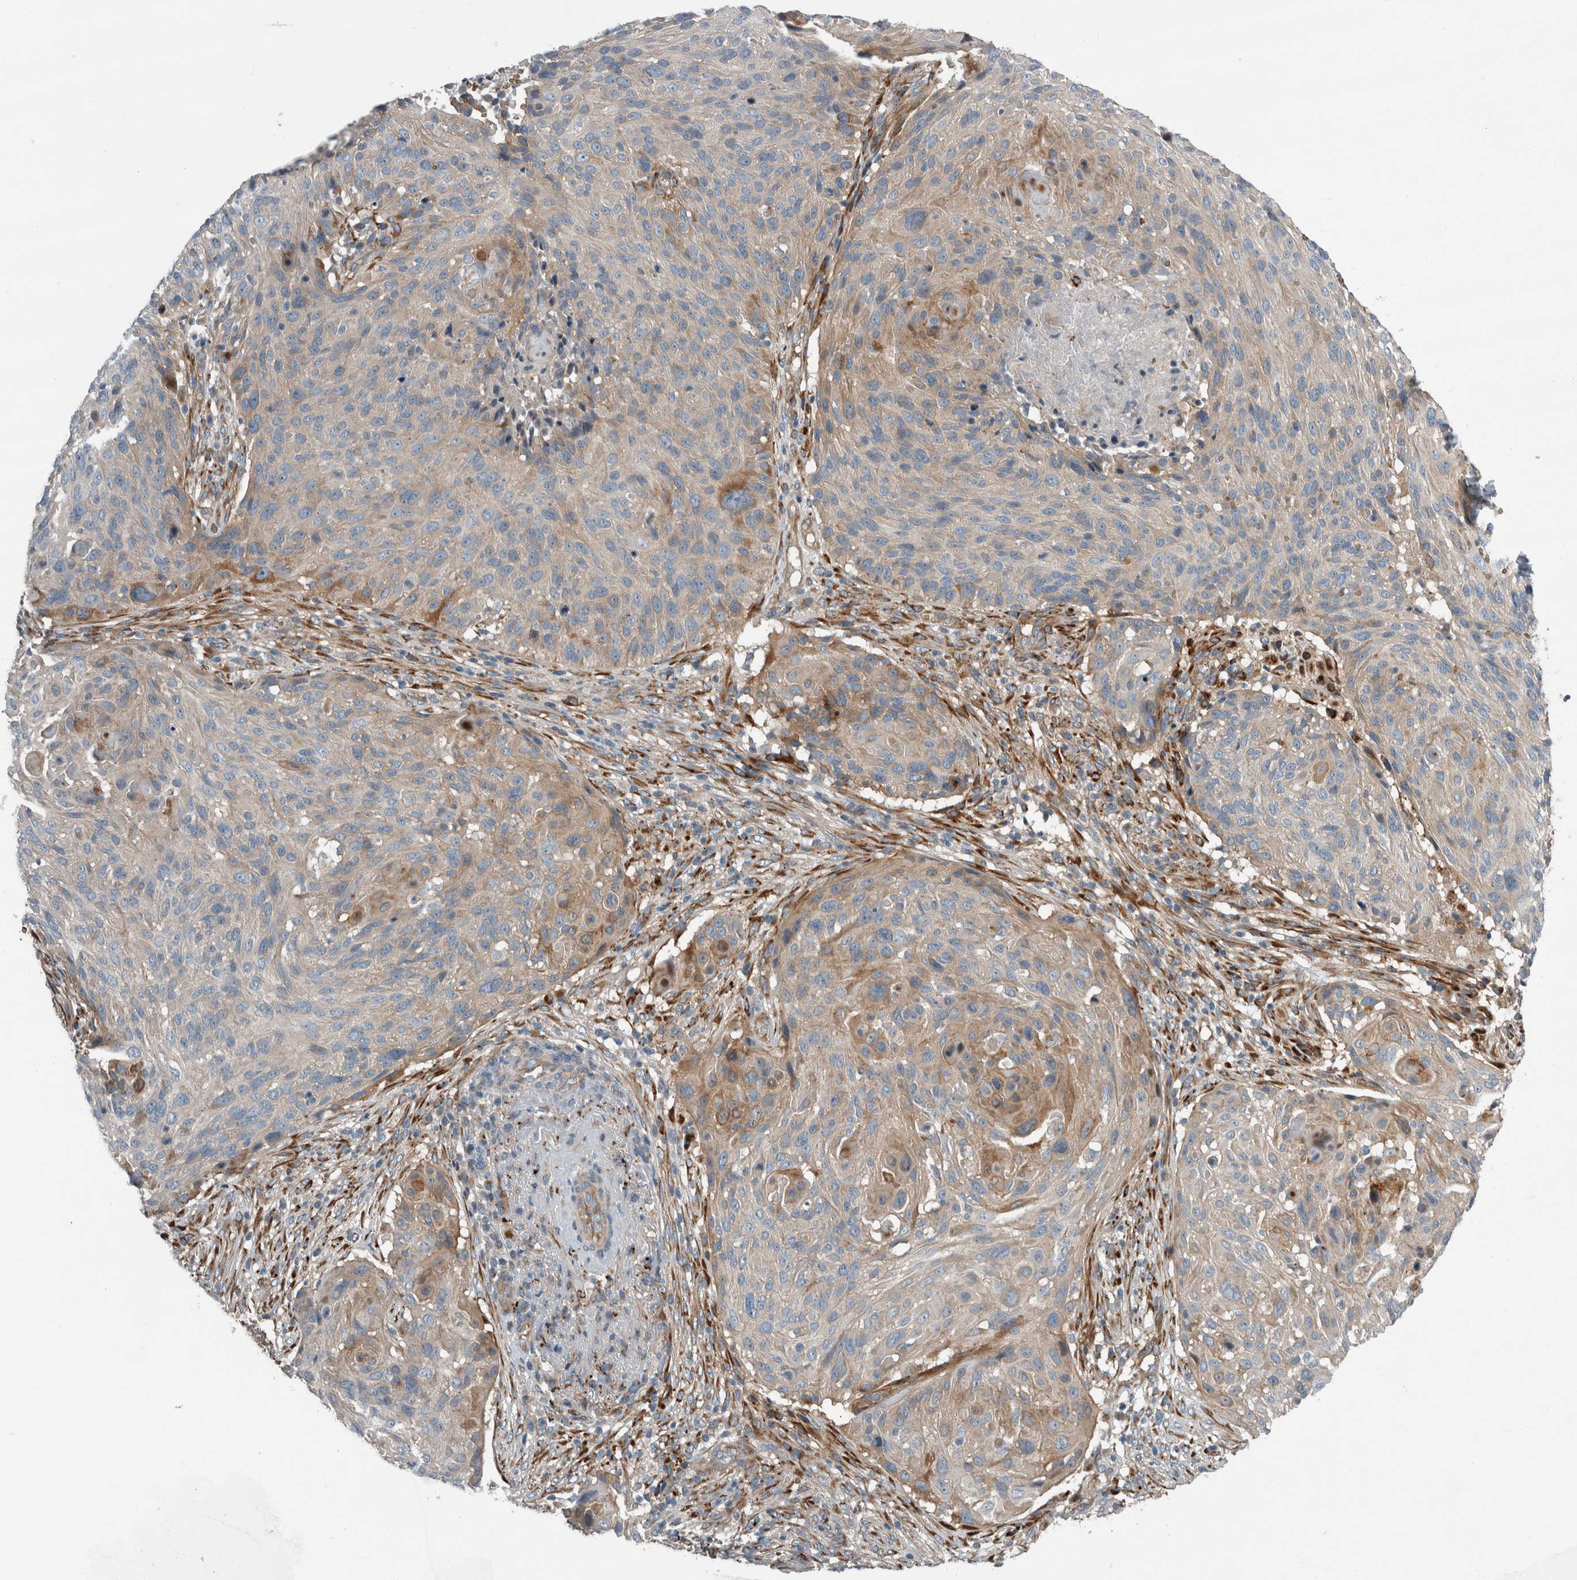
{"staining": {"intensity": "moderate", "quantity": "<25%", "location": "cytoplasmic/membranous"}, "tissue": "cervical cancer", "cell_type": "Tumor cells", "image_type": "cancer", "snomed": [{"axis": "morphology", "description": "Squamous cell carcinoma, NOS"}, {"axis": "topography", "description": "Cervix"}], "caption": "DAB immunohistochemical staining of human squamous cell carcinoma (cervical) exhibits moderate cytoplasmic/membranous protein expression in about <25% of tumor cells.", "gene": "GLT8D2", "patient": {"sex": "female", "age": 74}}